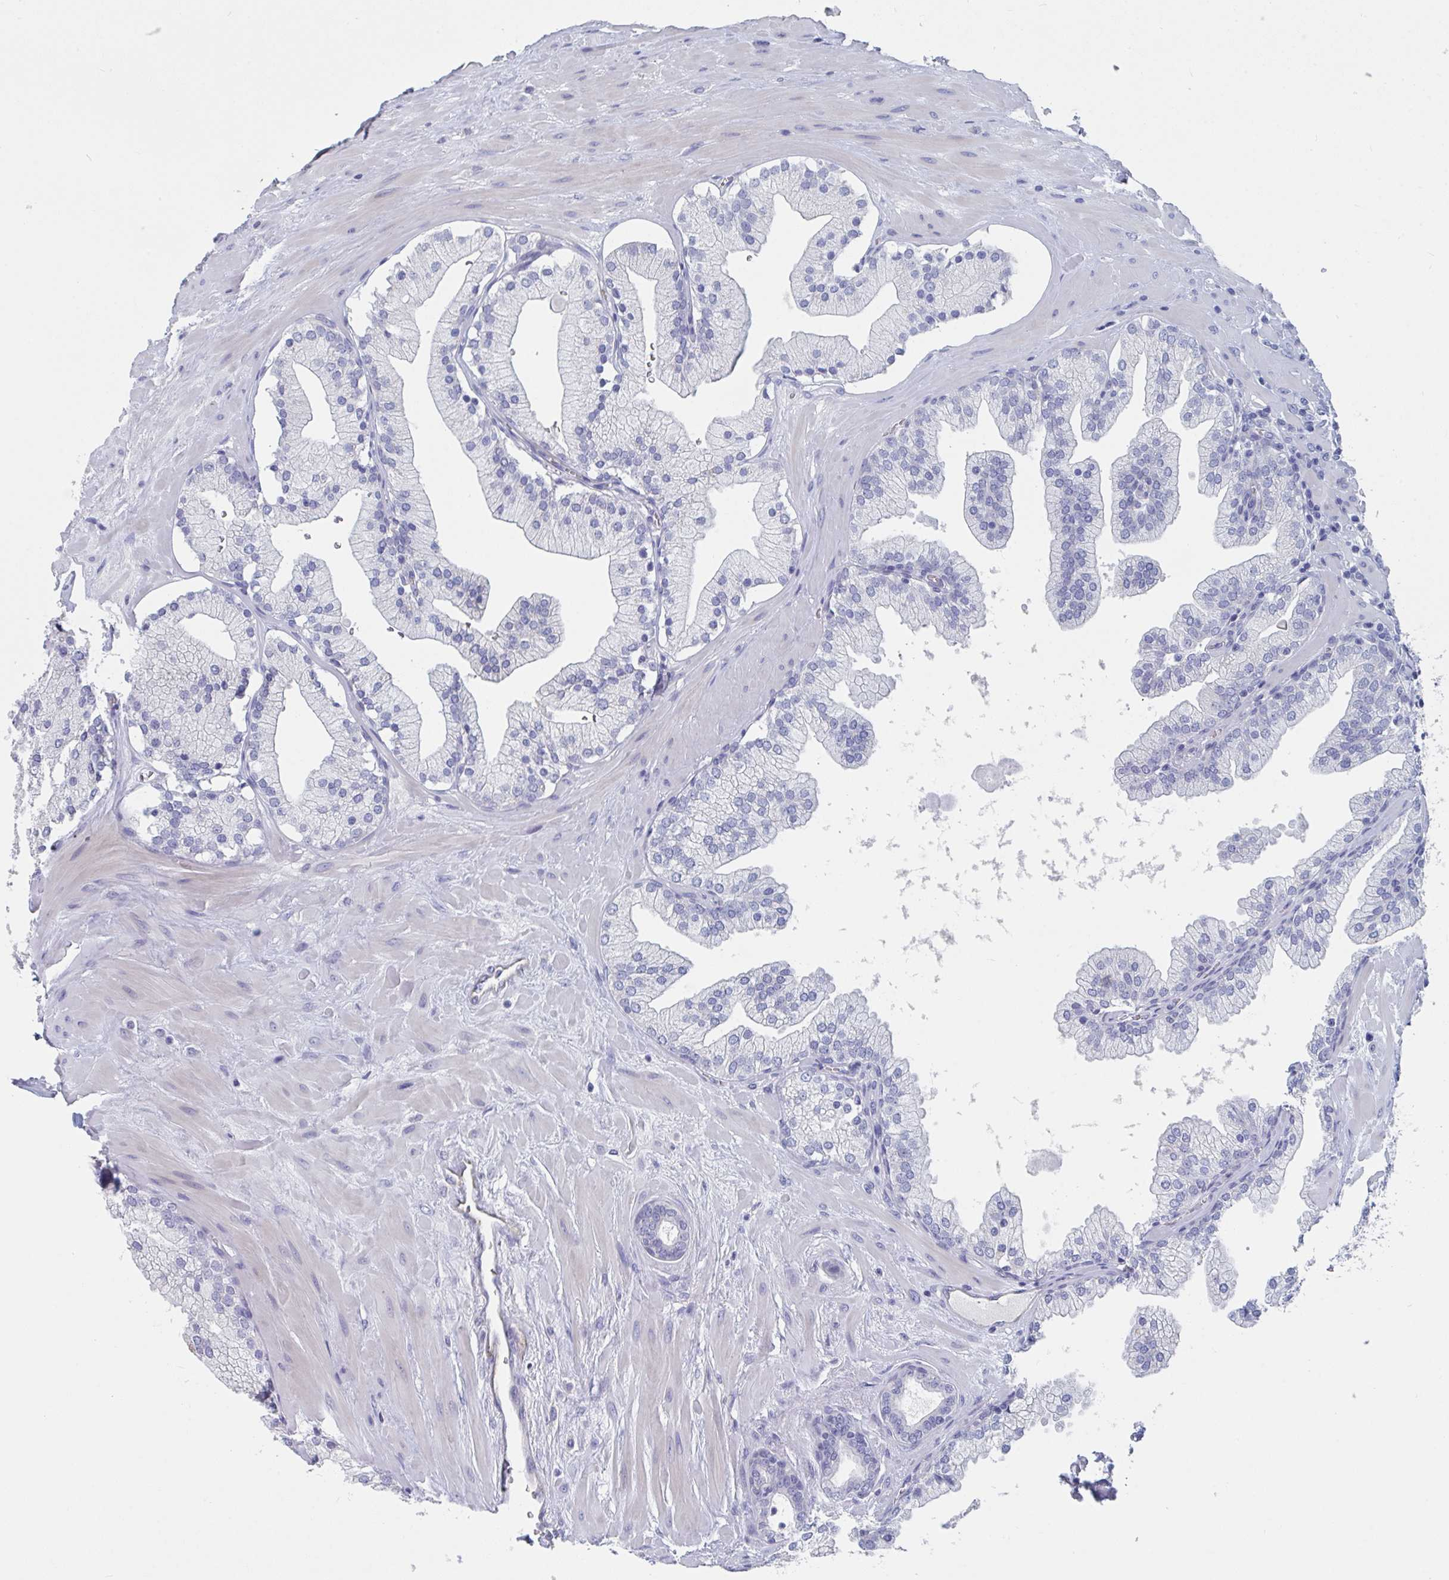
{"staining": {"intensity": "negative", "quantity": "none", "location": "none"}, "tissue": "prostate", "cell_type": "Glandular cells", "image_type": "normal", "snomed": [{"axis": "morphology", "description": "Normal tissue, NOS"}, {"axis": "topography", "description": "Prostate"}, {"axis": "topography", "description": "Peripheral nerve tissue"}], "caption": "Immunohistochemical staining of normal human prostate displays no significant positivity in glandular cells.", "gene": "ABHD16A", "patient": {"sex": "male", "age": 61}}